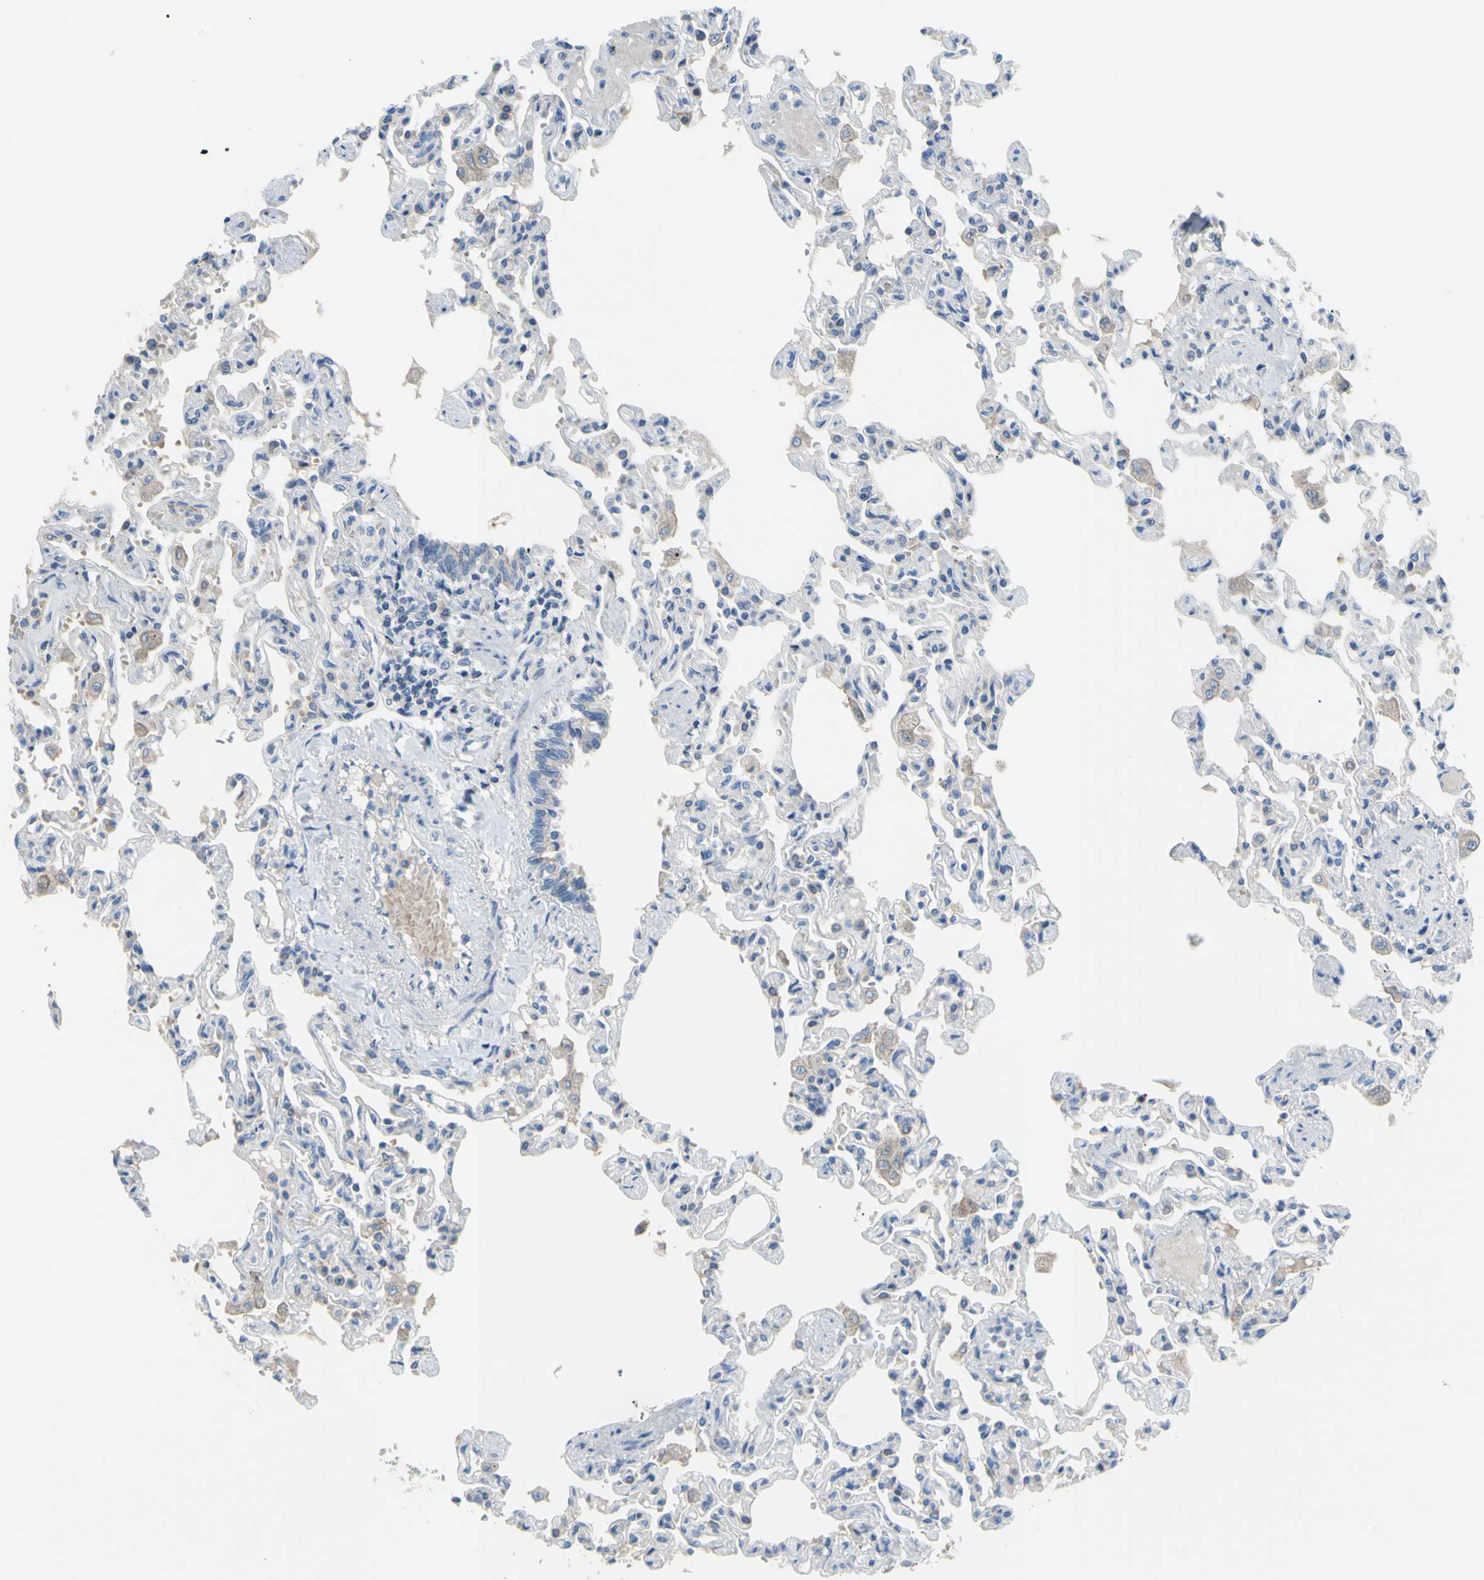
{"staining": {"intensity": "moderate", "quantity": "25%-75%", "location": "cytoplasmic/membranous"}, "tissue": "lung", "cell_type": "Alveolar cells", "image_type": "normal", "snomed": [{"axis": "morphology", "description": "Normal tissue, NOS"}, {"axis": "topography", "description": "Lung"}], "caption": "IHC photomicrograph of normal lung stained for a protein (brown), which shows medium levels of moderate cytoplasmic/membranous expression in approximately 25%-75% of alveolar cells.", "gene": "TMEM59L", "patient": {"sex": "male", "age": 21}}